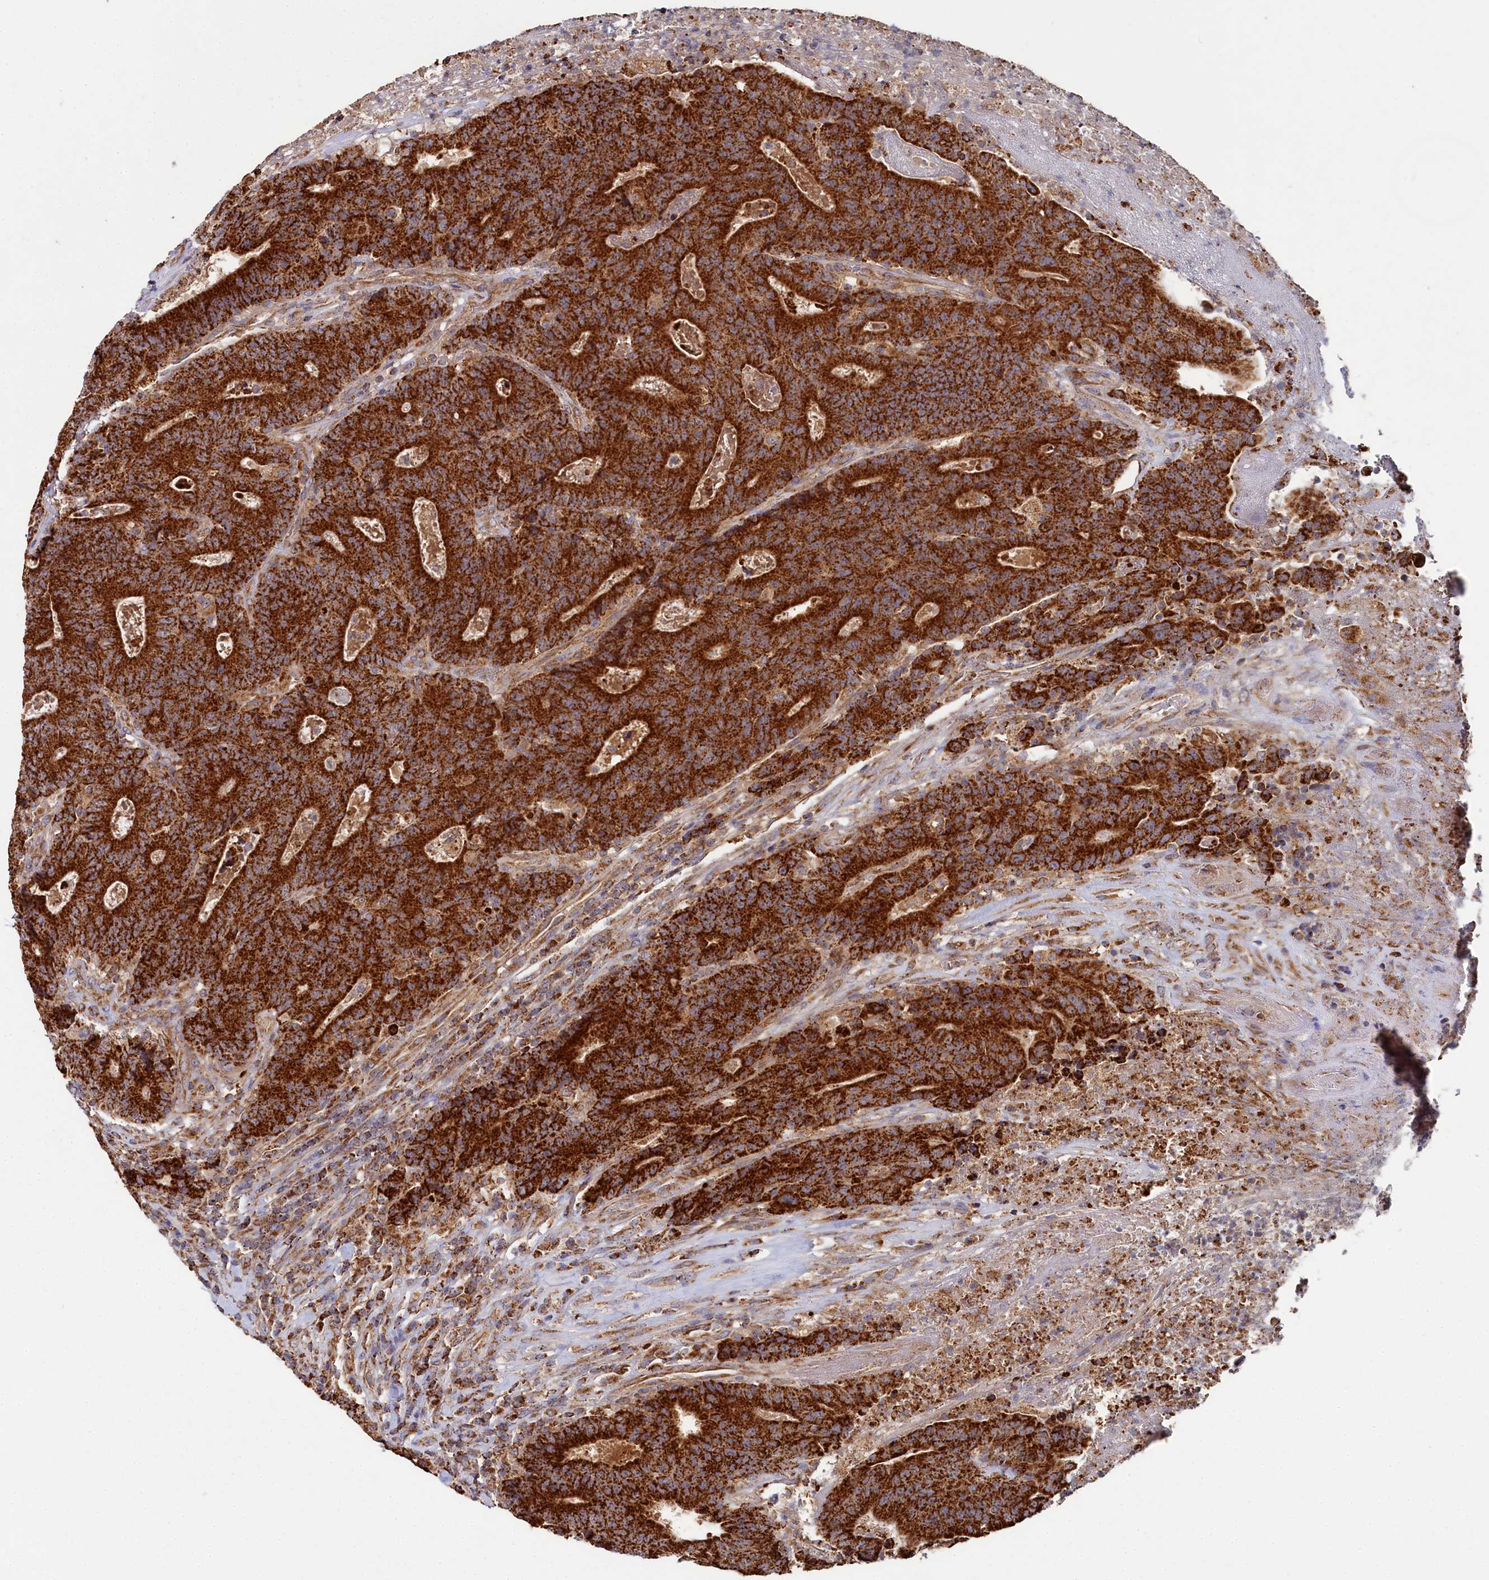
{"staining": {"intensity": "strong", "quantity": ">75%", "location": "cytoplasmic/membranous"}, "tissue": "colorectal cancer", "cell_type": "Tumor cells", "image_type": "cancer", "snomed": [{"axis": "morphology", "description": "Adenocarcinoma, NOS"}, {"axis": "topography", "description": "Colon"}], "caption": "Immunohistochemistry of human colorectal cancer (adenocarcinoma) exhibits high levels of strong cytoplasmic/membranous positivity in about >75% of tumor cells. Using DAB (brown) and hematoxylin (blue) stains, captured at high magnification using brightfield microscopy.", "gene": "HAUS2", "patient": {"sex": "female", "age": 75}}